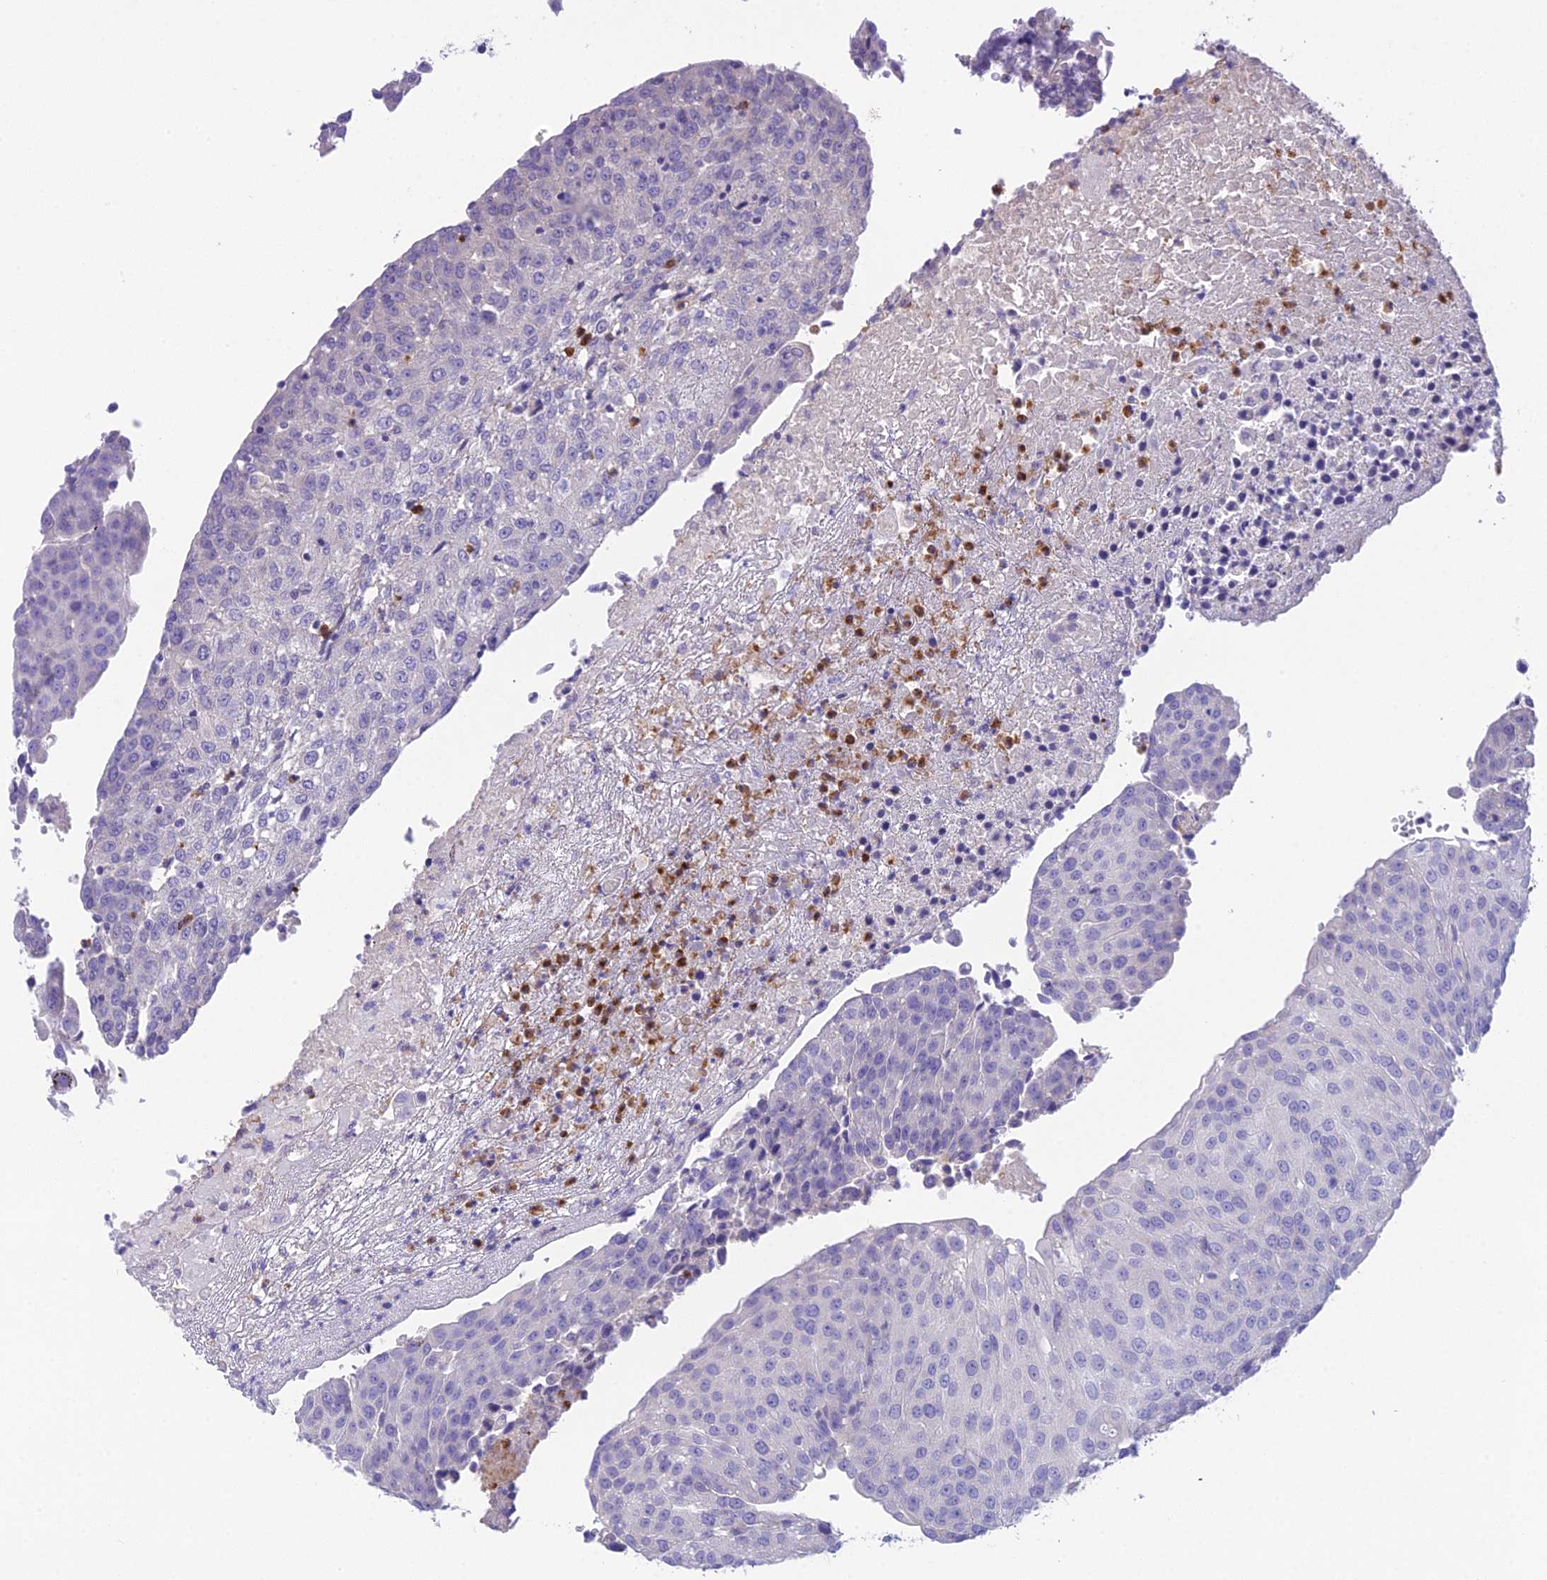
{"staining": {"intensity": "negative", "quantity": "none", "location": "none"}, "tissue": "urothelial cancer", "cell_type": "Tumor cells", "image_type": "cancer", "snomed": [{"axis": "morphology", "description": "Urothelial carcinoma, High grade"}, {"axis": "topography", "description": "Urinary bladder"}], "caption": "Immunohistochemistry (IHC) image of urothelial cancer stained for a protein (brown), which demonstrates no expression in tumor cells. Nuclei are stained in blue.", "gene": "KIAA0408", "patient": {"sex": "female", "age": 85}}